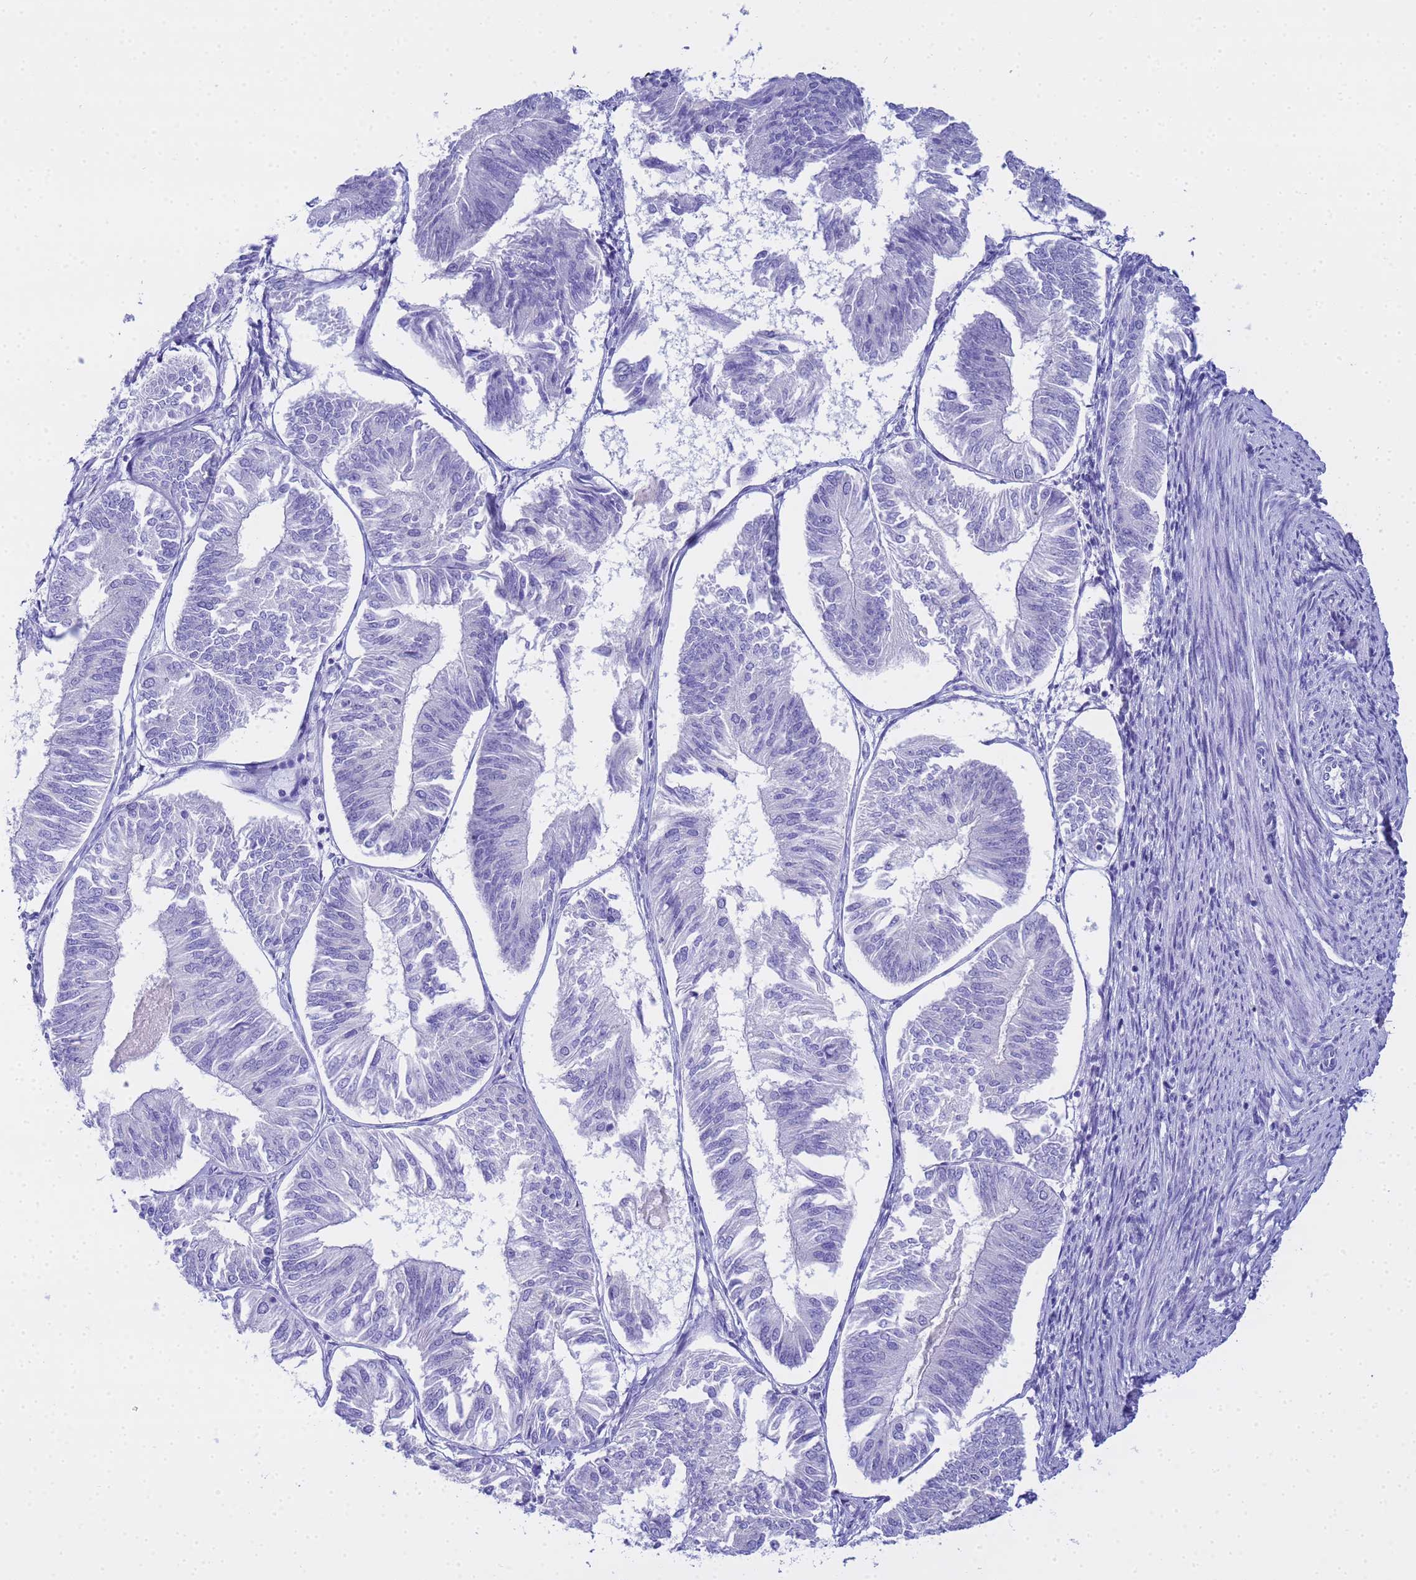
{"staining": {"intensity": "negative", "quantity": "none", "location": "none"}, "tissue": "endometrial cancer", "cell_type": "Tumor cells", "image_type": "cancer", "snomed": [{"axis": "morphology", "description": "Adenocarcinoma, NOS"}, {"axis": "topography", "description": "Endometrium"}], "caption": "The image demonstrates no significant staining in tumor cells of adenocarcinoma (endometrial).", "gene": "AQP12A", "patient": {"sex": "female", "age": 58}}